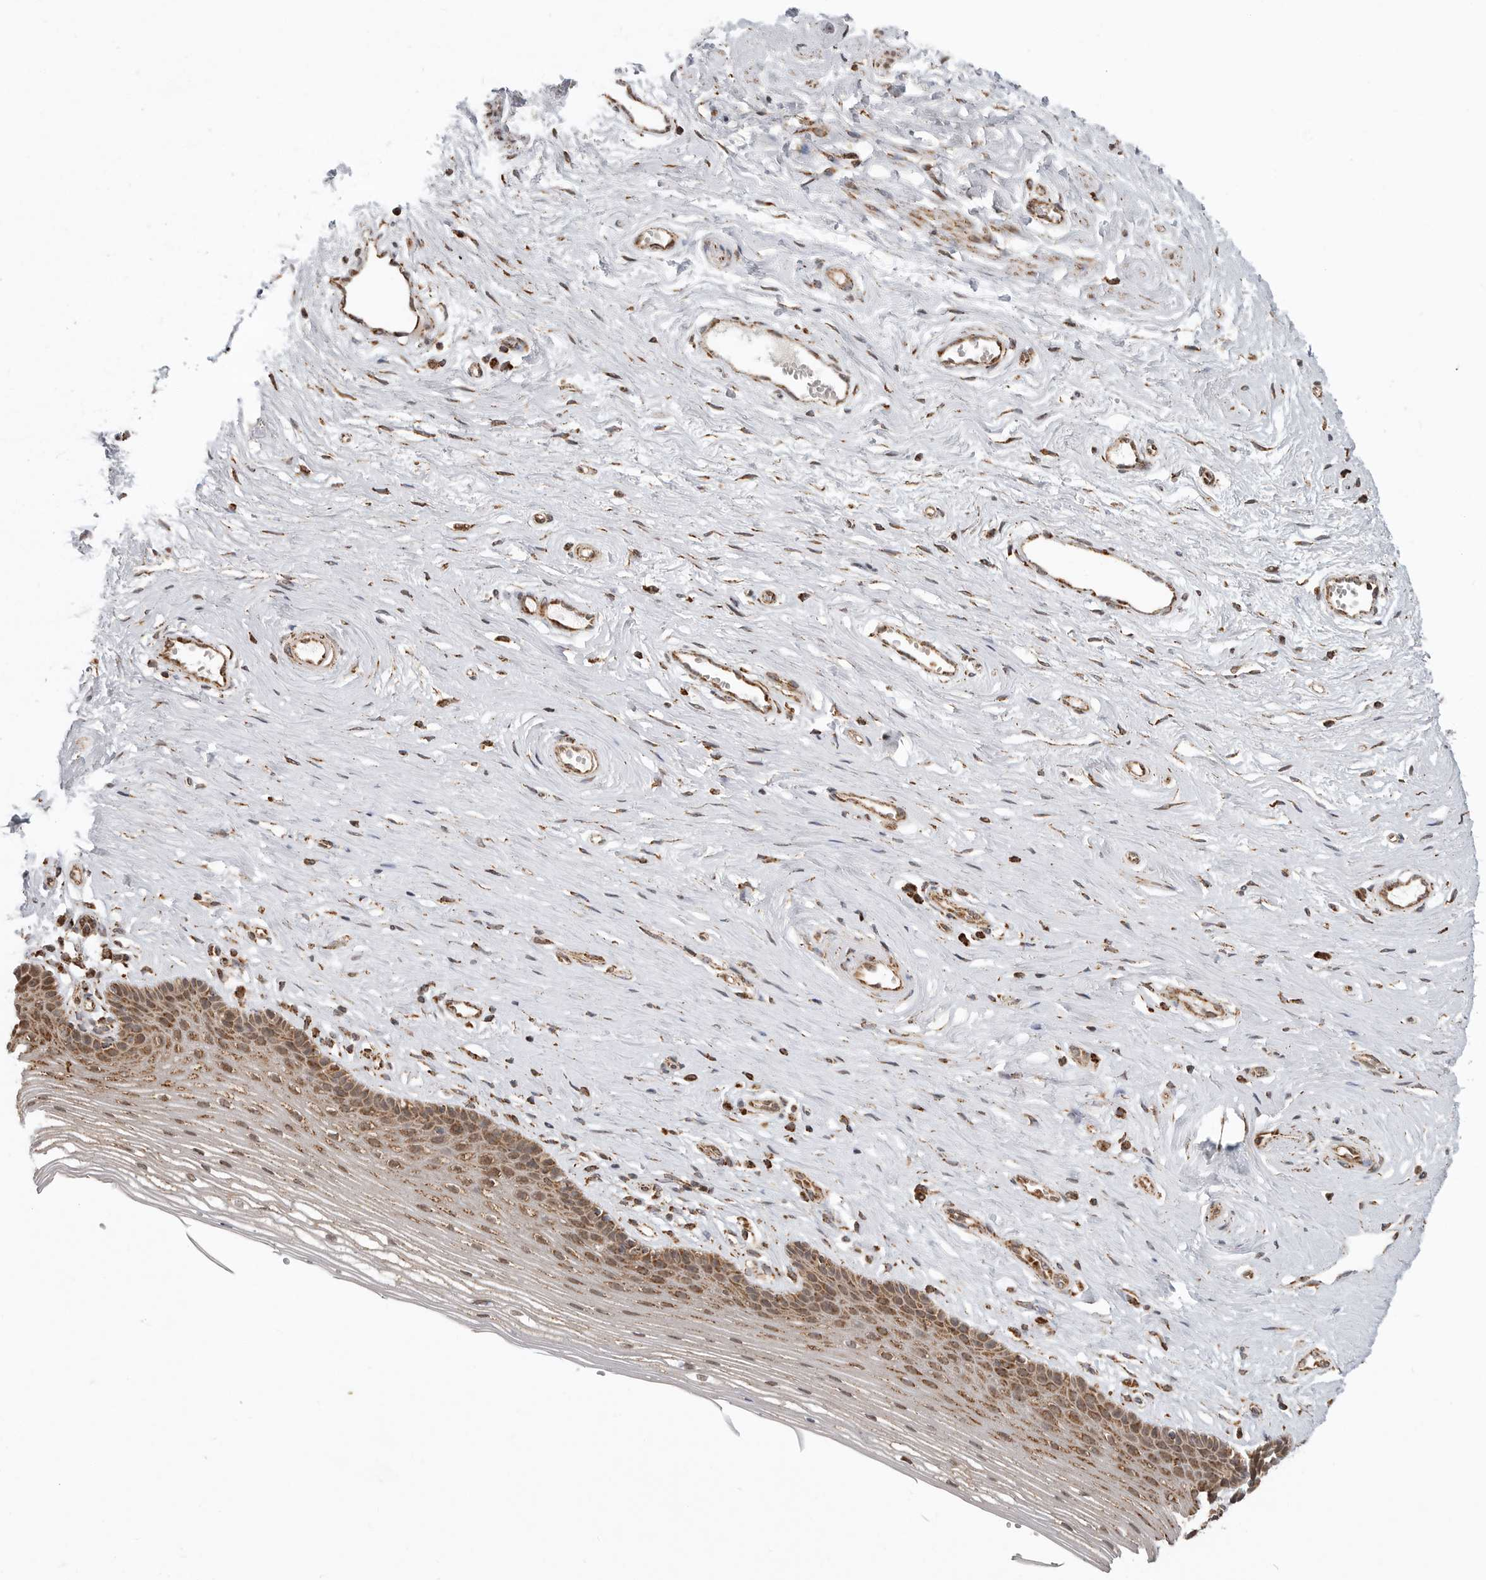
{"staining": {"intensity": "moderate", "quantity": ">75%", "location": "cytoplasmic/membranous"}, "tissue": "vagina", "cell_type": "Squamous epithelial cells", "image_type": "normal", "snomed": [{"axis": "morphology", "description": "Normal tissue, NOS"}, {"axis": "topography", "description": "Vagina"}], "caption": "The immunohistochemical stain highlights moderate cytoplasmic/membranous positivity in squamous epithelial cells of benign vagina.", "gene": "GCNT2", "patient": {"sex": "female", "age": 46}}